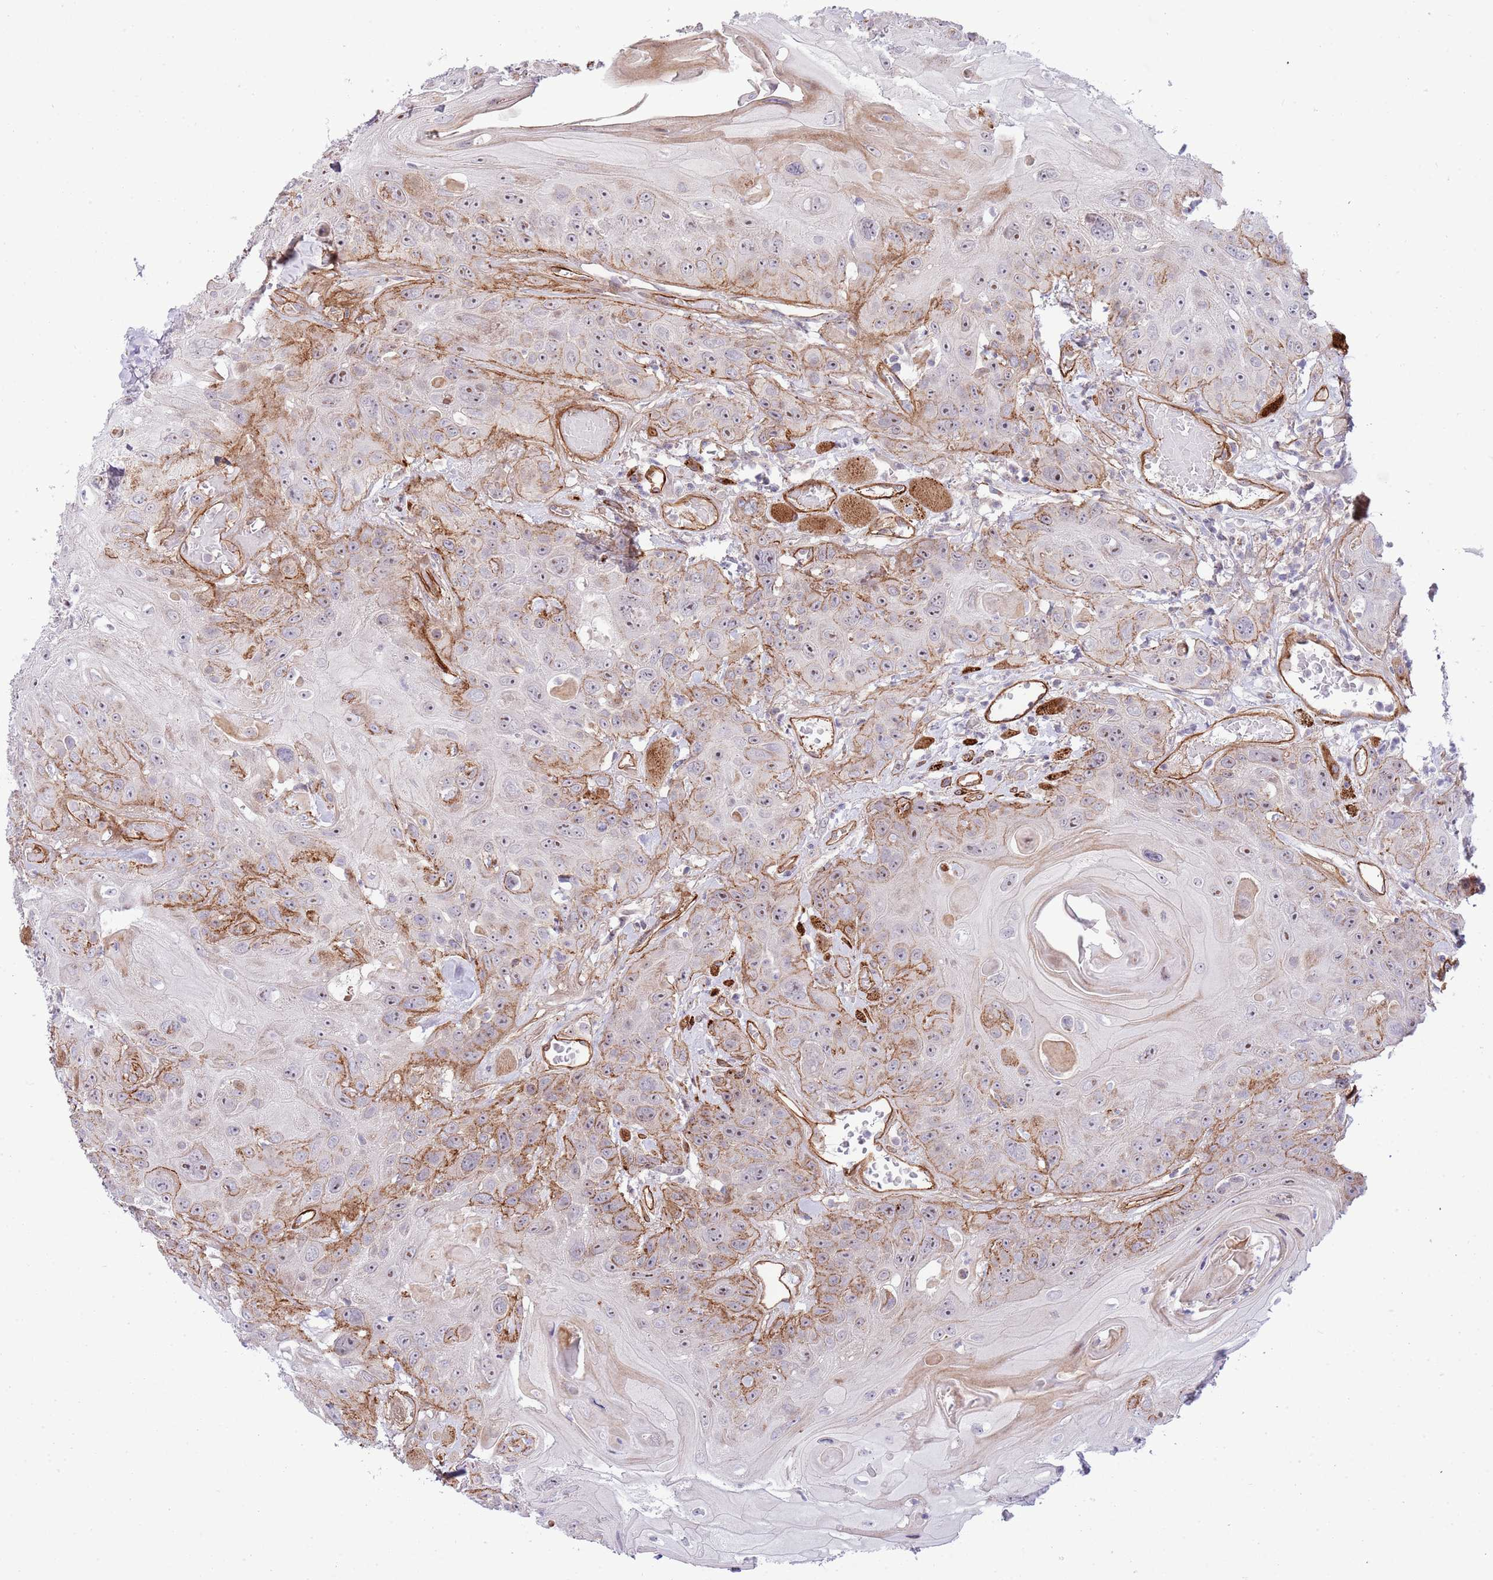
{"staining": {"intensity": "moderate", "quantity": "25%-75%", "location": "cytoplasmic/membranous"}, "tissue": "head and neck cancer", "cell_type": "Tumor cells", "image_type": "cancer", "snomed": [{"axis": "morphology", "description": "Squamous cell carcinoma, NOS"}, {"axis": "topography", "description": "Head-Neck"}], "caption": "Head and neck cancer (squamous cell carcinoma) tissue demonstrates moderate cytoplasmic/membranous positivity in approximately 25%-75% of tumor cells, visualized by immunohistochemistry.", "gene": "NEK3", "patient": {"sex": "female", "age": 59}}